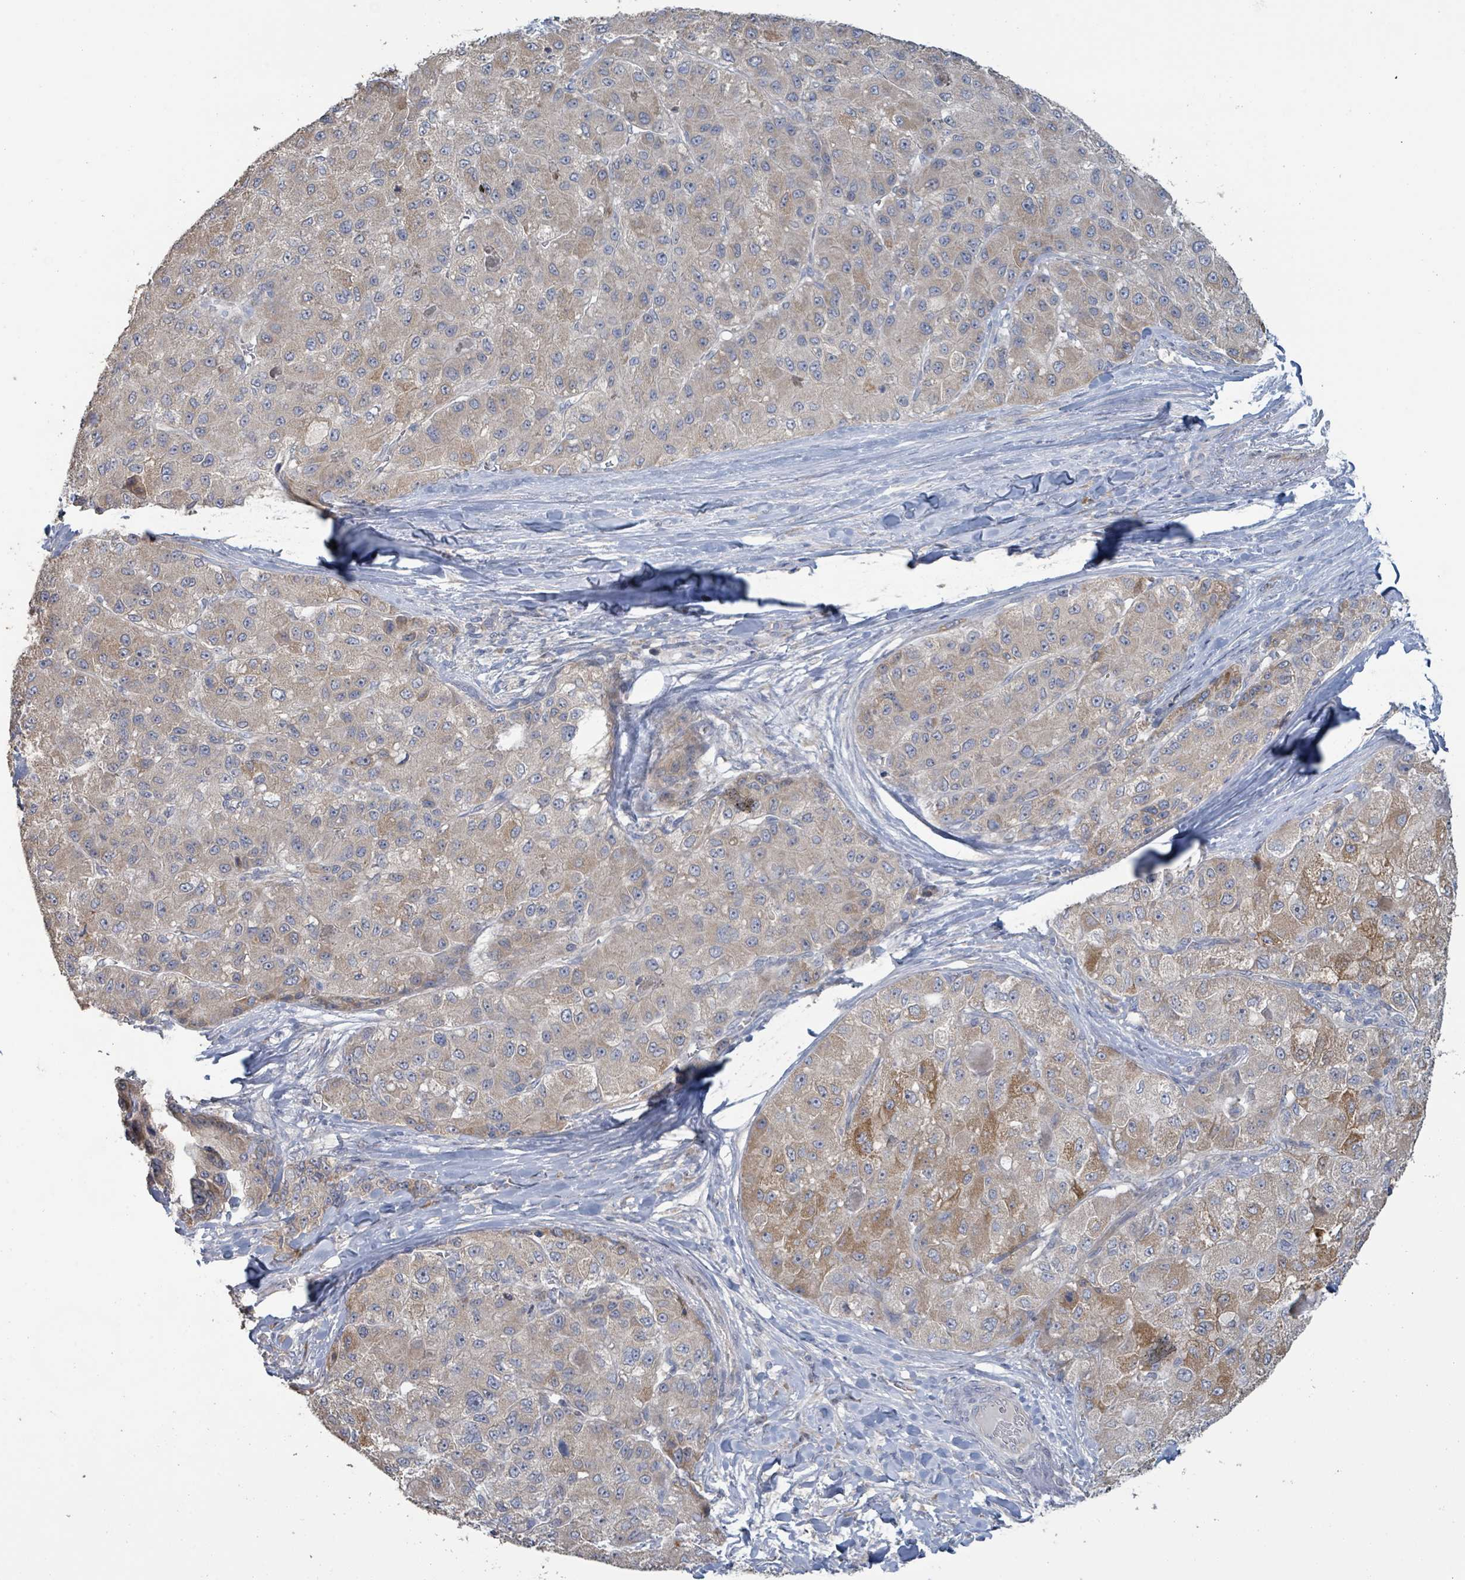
{"staining": {"intensity": "weak", "quantity": ">75%", "location": "cytoplasmic/membranous"}, "tissue": "liver cancer", "cell_type": "Tumor cells", "image_type": "cancer", "snomed": [{"axis": "morphology", "description": "Carcinoma, Hepatocellular, NOS"}, {"axis": "topography", "description": "Liver"}], "caption": "Weak cytoplasmic/membranous protein expression is seen in approximately >75% of tumor cells in hepatocellular carcinoma (liver).", "gene": "RPL32", "patient": {"sex": "male", "age": 80}}